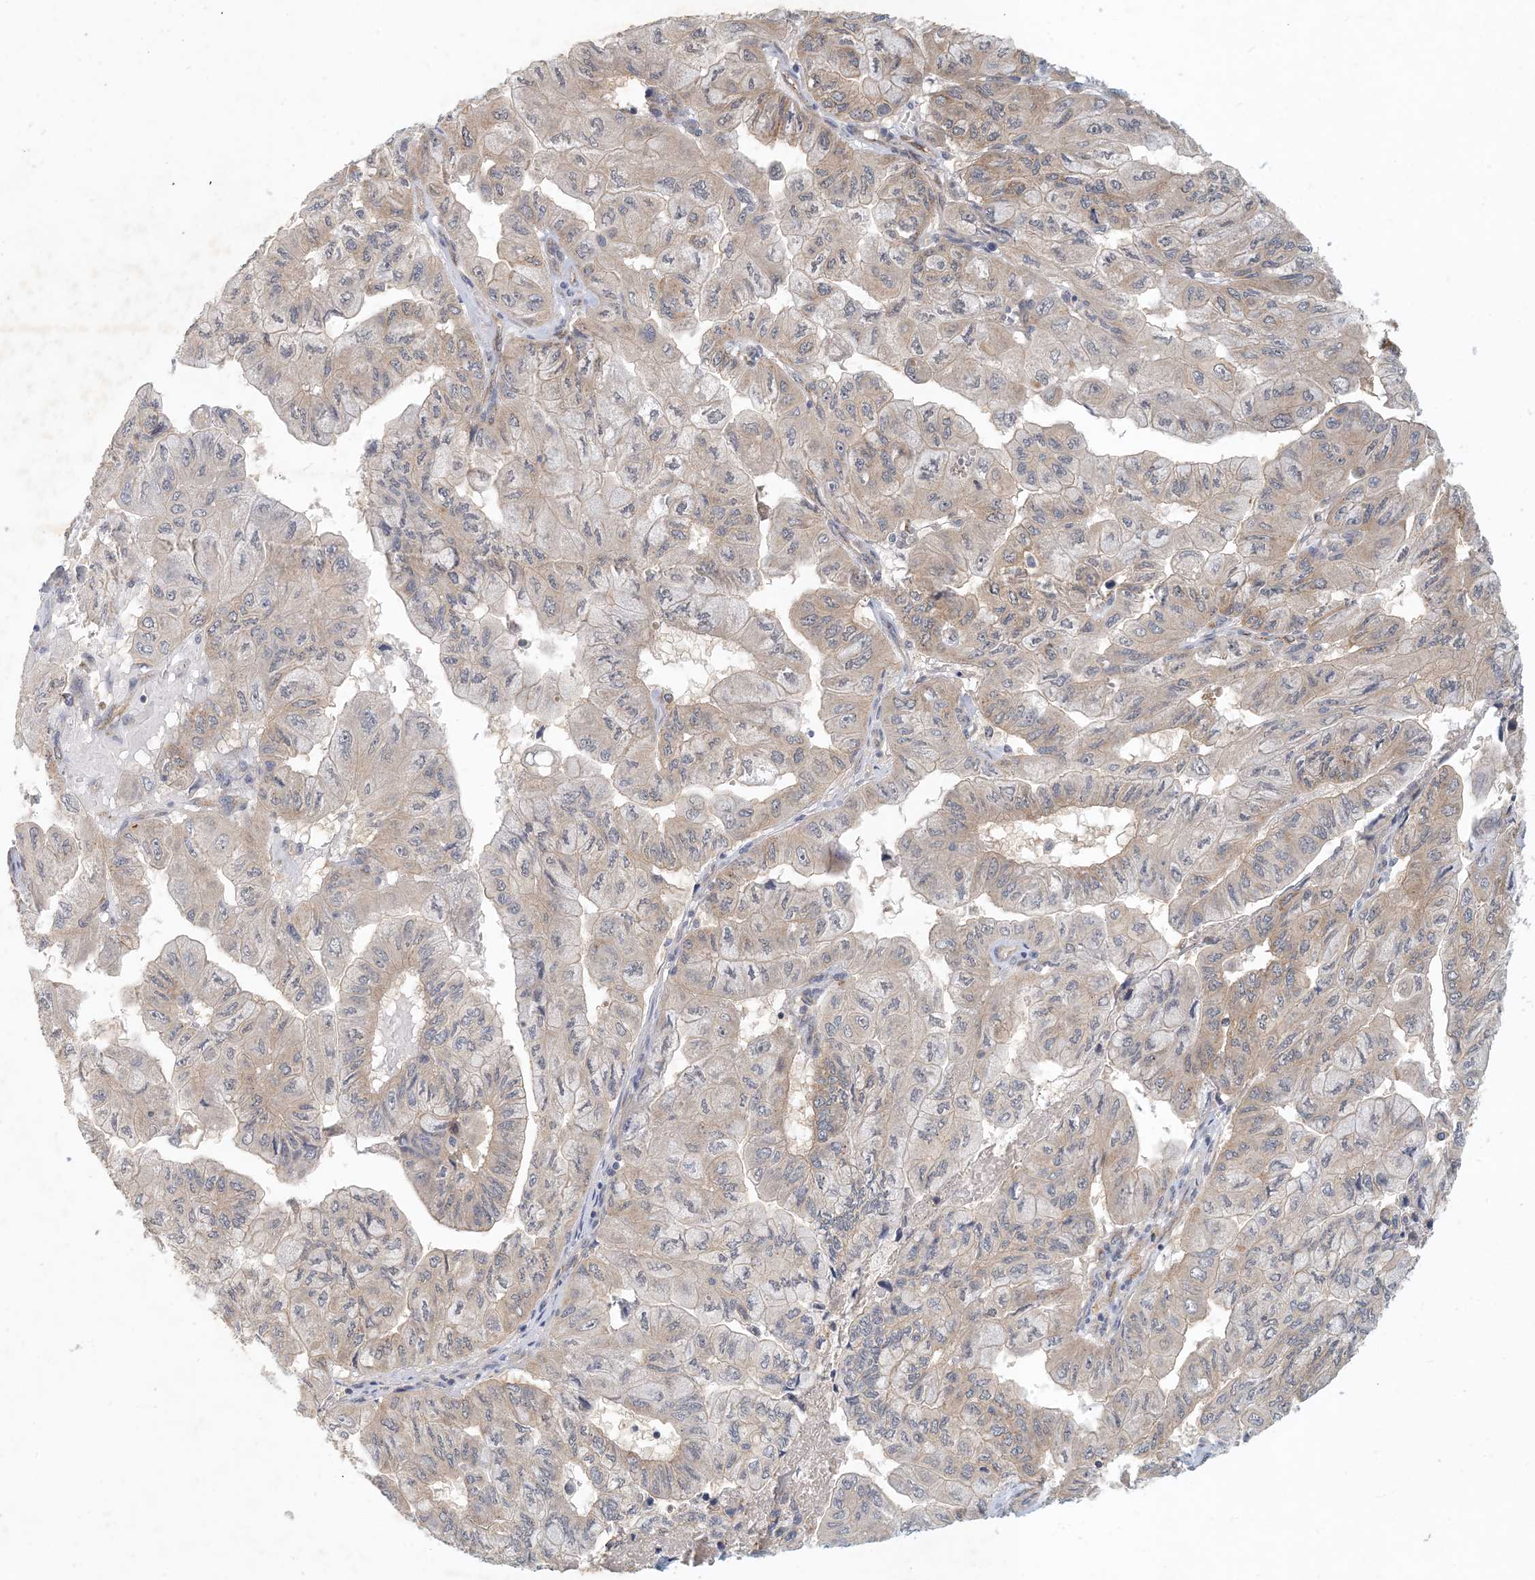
{"staining": {"intensity": "weak", "quantity": "<25%", "location": "cytoplasmic/membranous"}, "tissue": "pancreatic cancer", "cell_type": "Tumor cells", "image_type": "cancer", "snomed": [{"axis": "morphology", "description": "Adenocarcinoma, NOS"}, {"axis": "topography", "description": "Pancreas"}], "caption": "This micrograph is of pancreatic cancer stained with IHC to label a protein in brown with the nuclei are counter-stained blue. There is no staining in tumor cells.", "gene": "ZBTB3", "patient": {"sex": "male", "age": 51}}